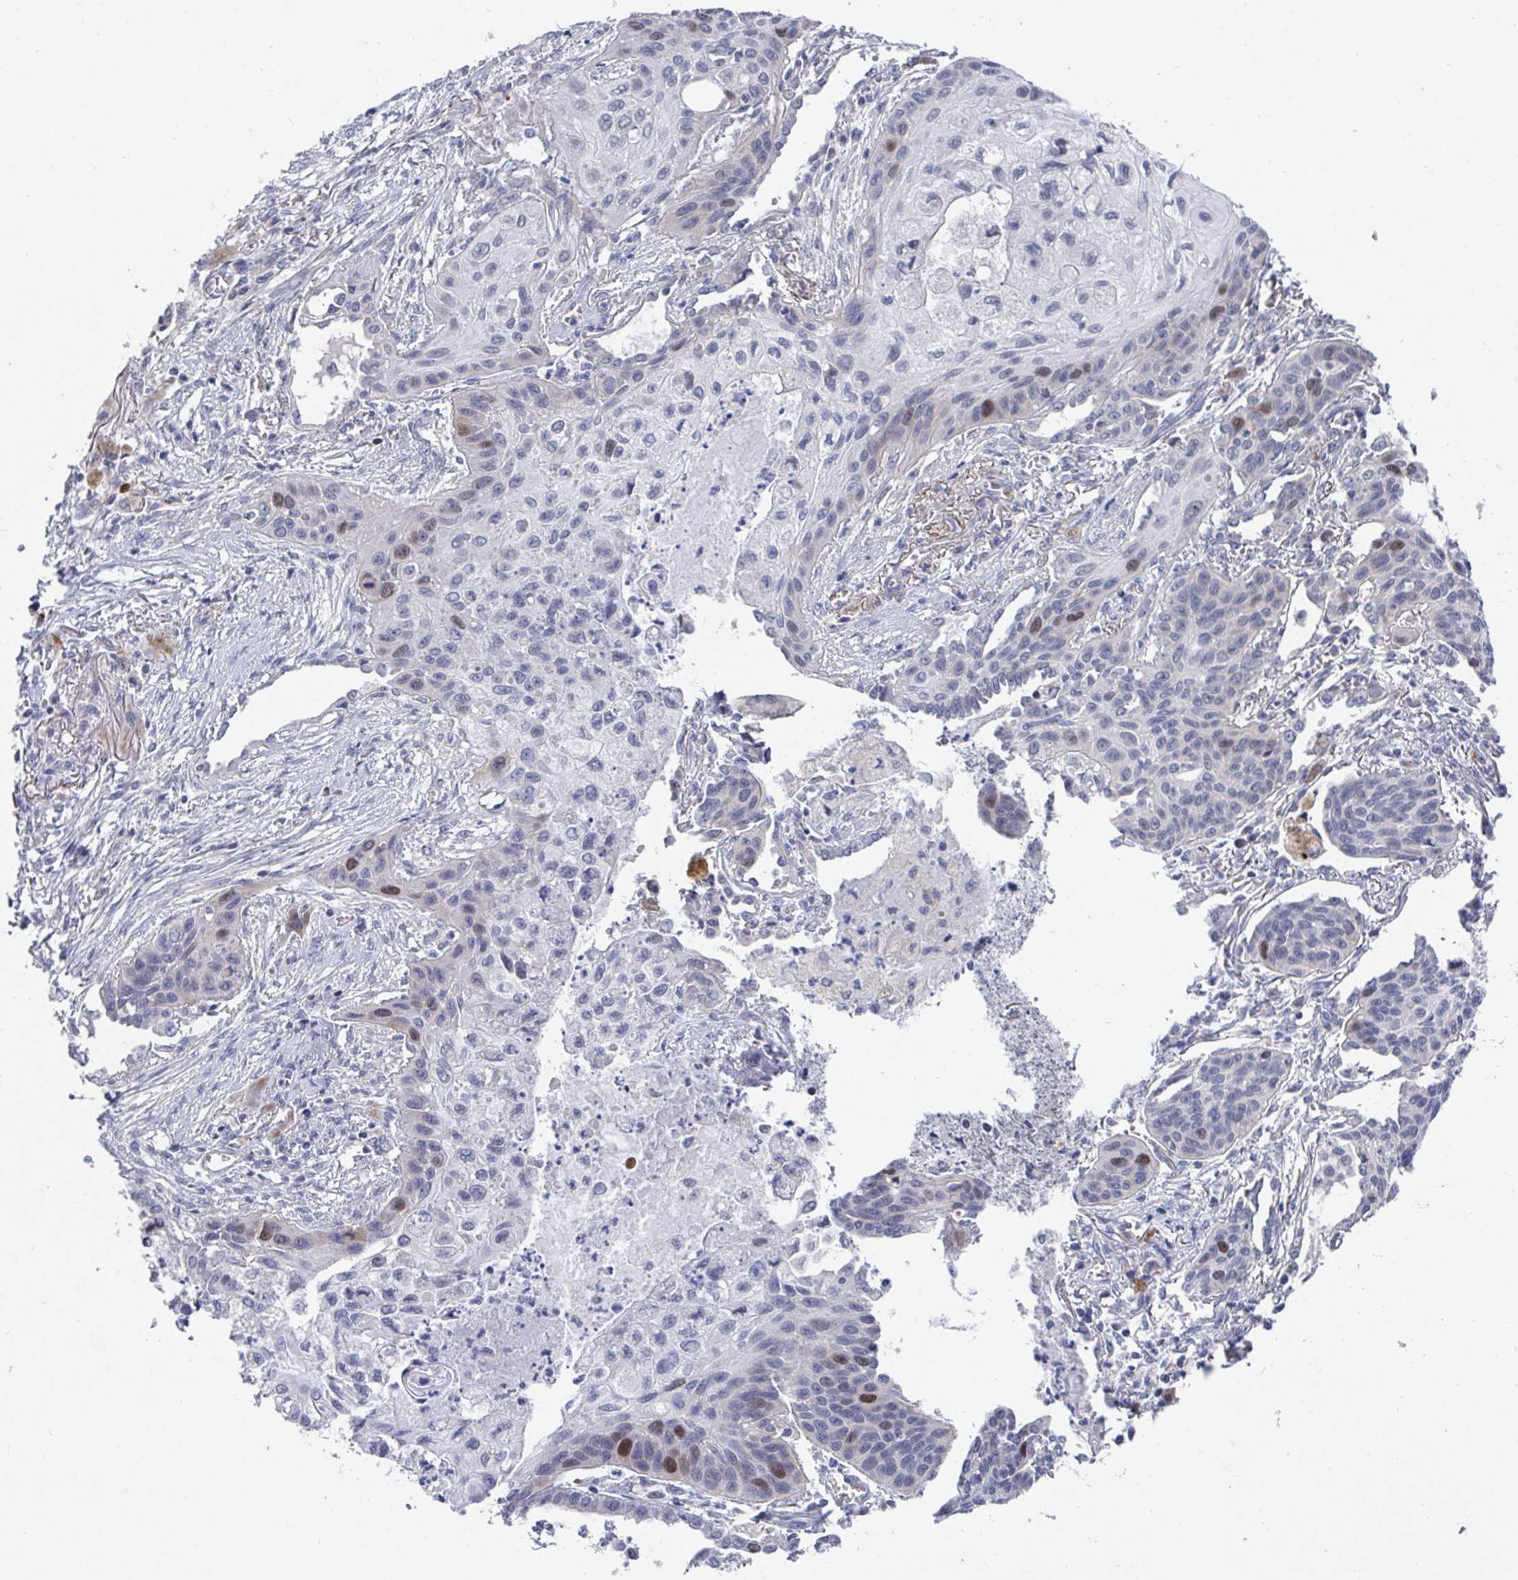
{"staining": {"intensity": "moderate", "quantity": "<25%", "location": "nuclear"}, "tissue": "lung cancer", "cell_type": "Tumor cells", "image_type": "cancer", "snomed": [{"axis": "morphology", "description": "Squamous cell carcinoma, NOS"}, {"axis": "topography", "description": "Lung"}], "caption": "Immunohistochemistry (IHC) photomicrograph of neoplastic tissue: human lung cancer (squamous cell carcinoma) stained using immunohistochemistry exhibits low levels of moderate protein expression localized specifically in the nuclear of tumor cells, appearing as a nuclear brown color.", "gene": "ATP5F1C", "patient": {"sex": "male", "age": 71}}